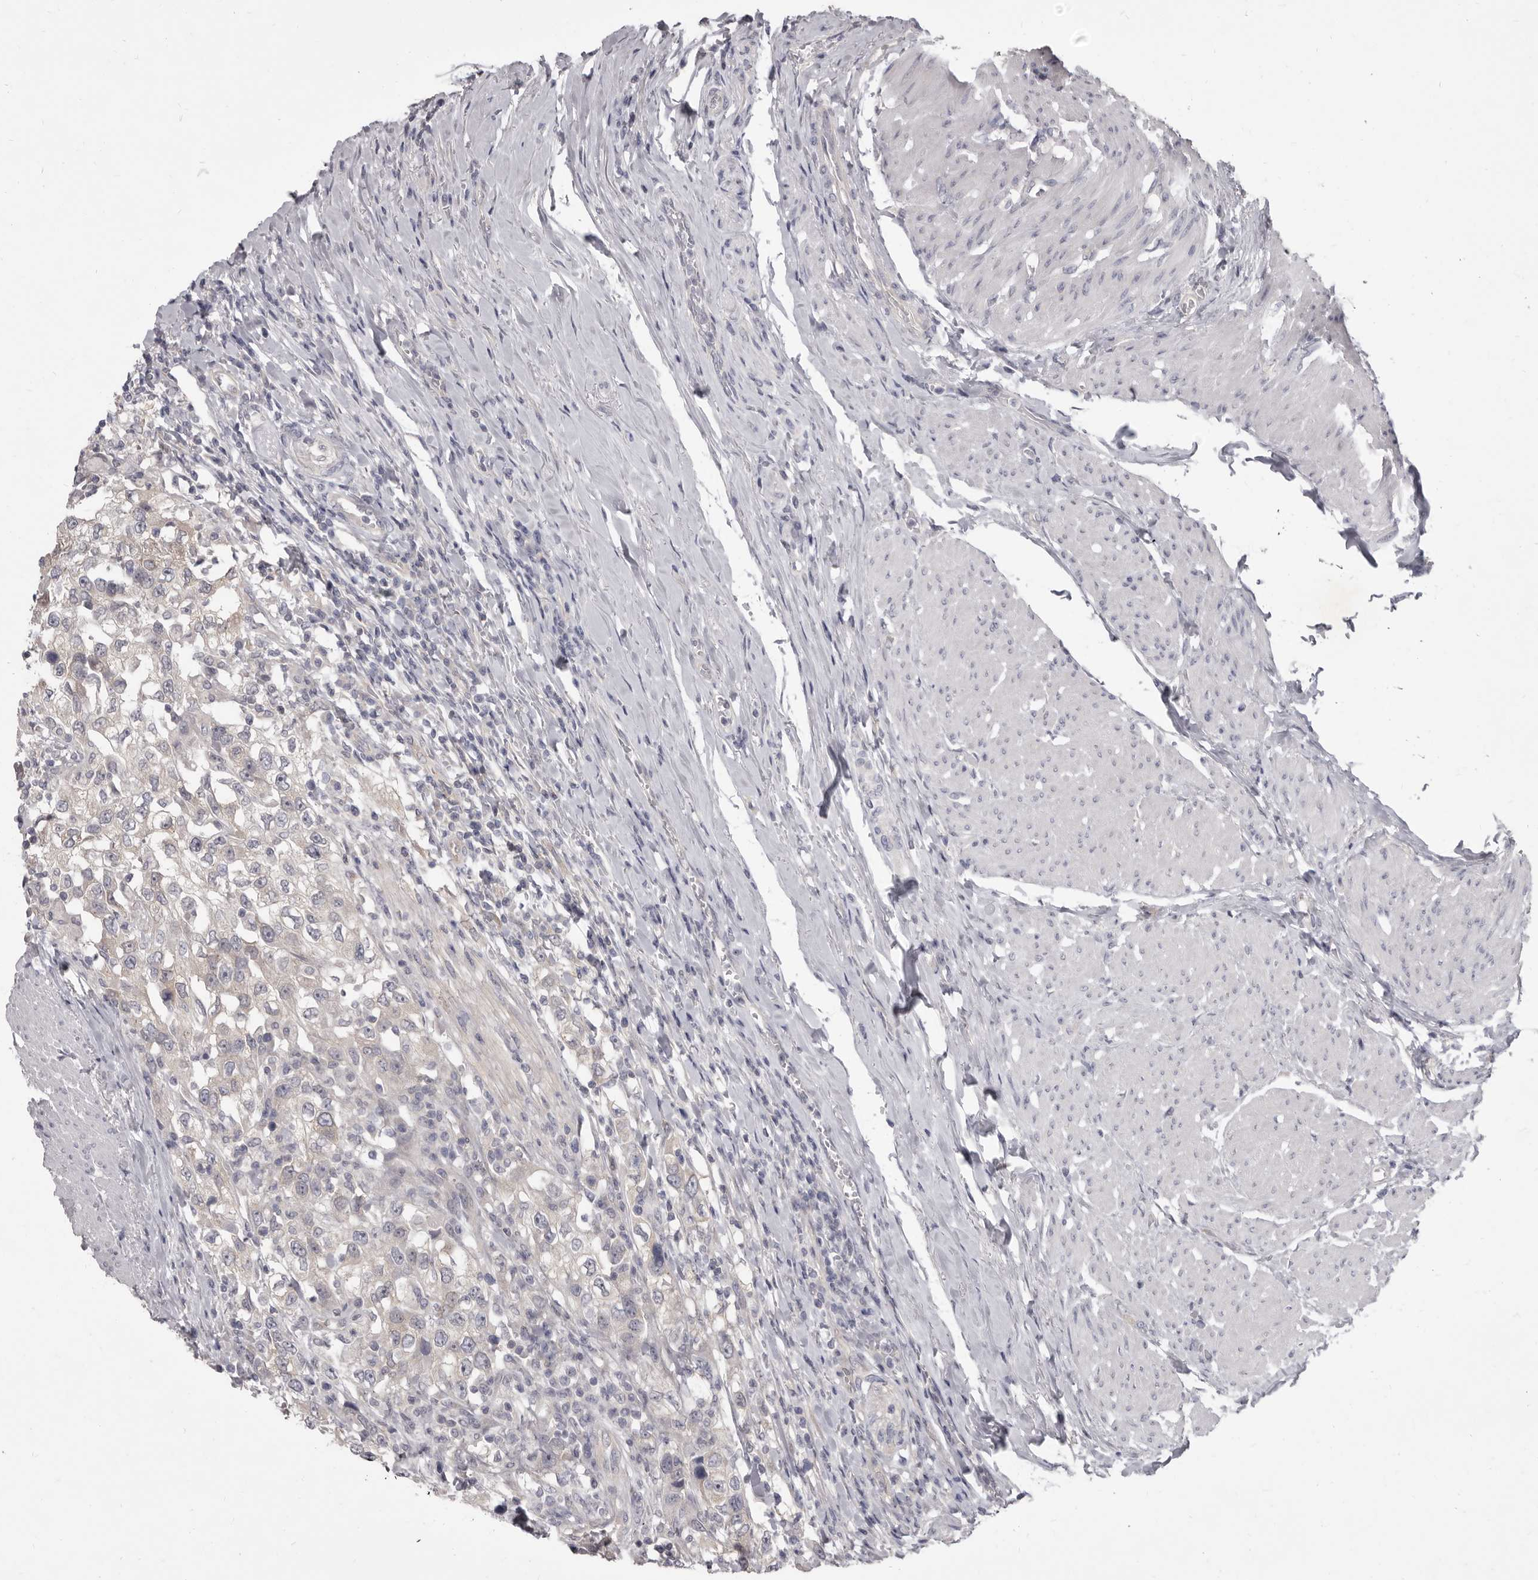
{"staining": {"intensity": "negative", "quantity": "none", "location": "none"}, "tissue": "urothelial cancer", "cell_type": "Tumor cells", "image_type": "cancer", "snomed": [{"axis": "morphology", "description": "Urothelial carcinoma, High grade"}, {"axis": "topography", "description": "Urinary bladder"}], "caption": "High-grade urothelial carcinoma stained for a protein using immunohistochemistry reveals no expression tumor cells.", "gene": "GSK3B", "patient": {"sex": "female", "age": 80}}